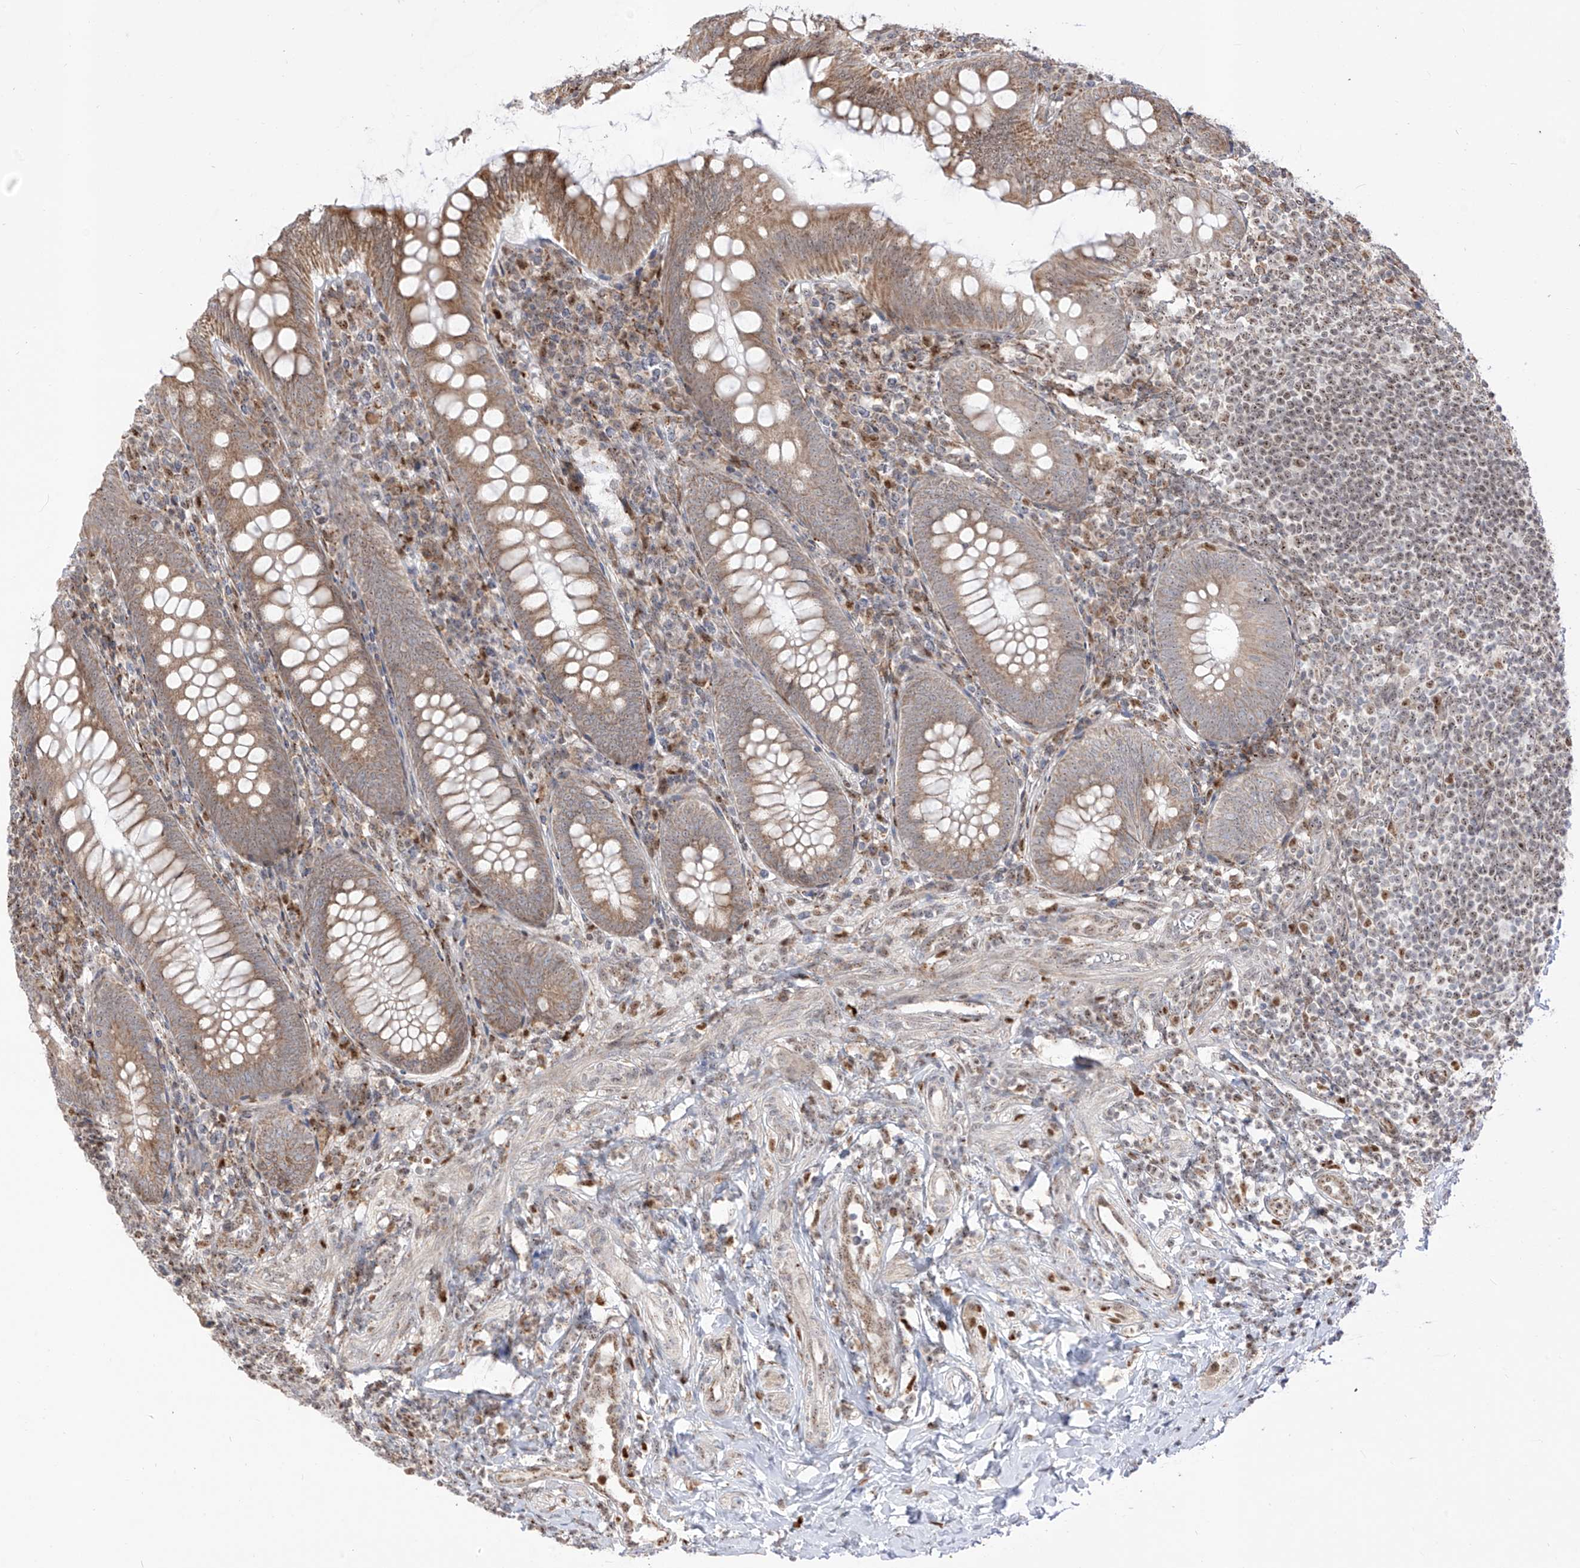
{"staining": {"intensity": "moderate", "quantity": ">75%", "location": "cytoplasmic/membranous"}, "tissue": "appendix", "cell_type": "Glandular cells", "image_type": "normal", "snomed": [{"axis": "morphology", "description": "Normal tissue, NOS"}, {"axis": "topography", "description": "Appendix"}], "caption": "Appendix was stained to show a protein in brown. There is medium levels of moderate cytoplasmic/membranous staining in about >75% of glandular cells. The staining was performed using DAB, with brown indicating positive protein expression. Nuclei are stained blue with hematoxylin.", "gene": "ZBTB8A", "patient": {"sex": "male", "age": 14}}